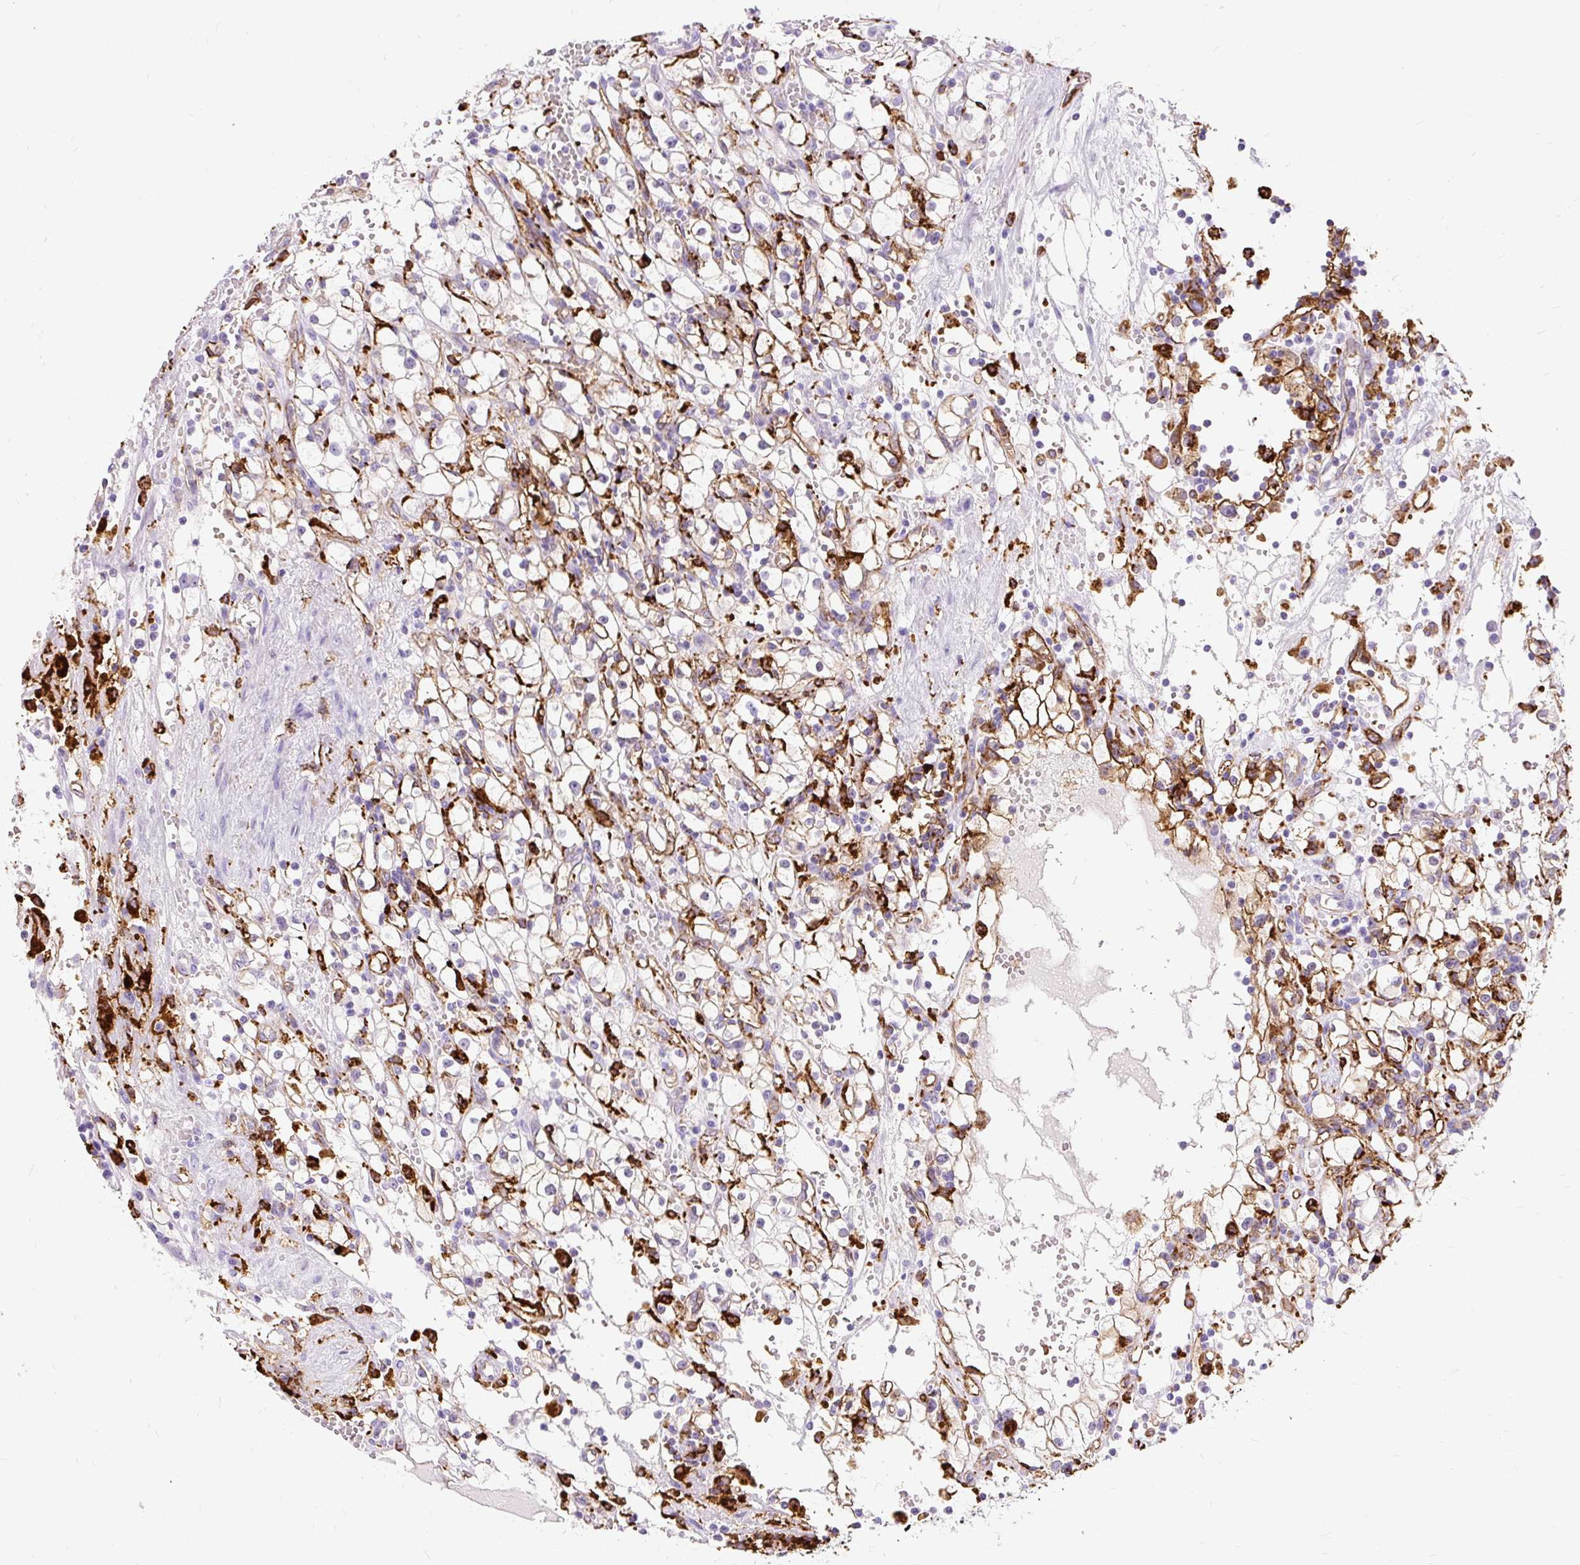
{"staining": {"intensity": "moderate", "quantity": "25%-75%", "location": "cytoplasmic/membranous"}, "tissue": "renal cancer", "cell_type": "Tumor cells", "image_type": "cancer", "snomed": [{"axis": "morphology", "description": "Adenocarcinoma, NOS"}, {"axis": "topography", "description": "Kidney"}], "caption": "The immunohistochemical stain shows moderate cytoplasmic/membranous expression in tumor cells of renal cancer (adenocarcinoma) tissue.", "gene": "HLA-DRA", "patient": {"sex": "male", "age": 56}}